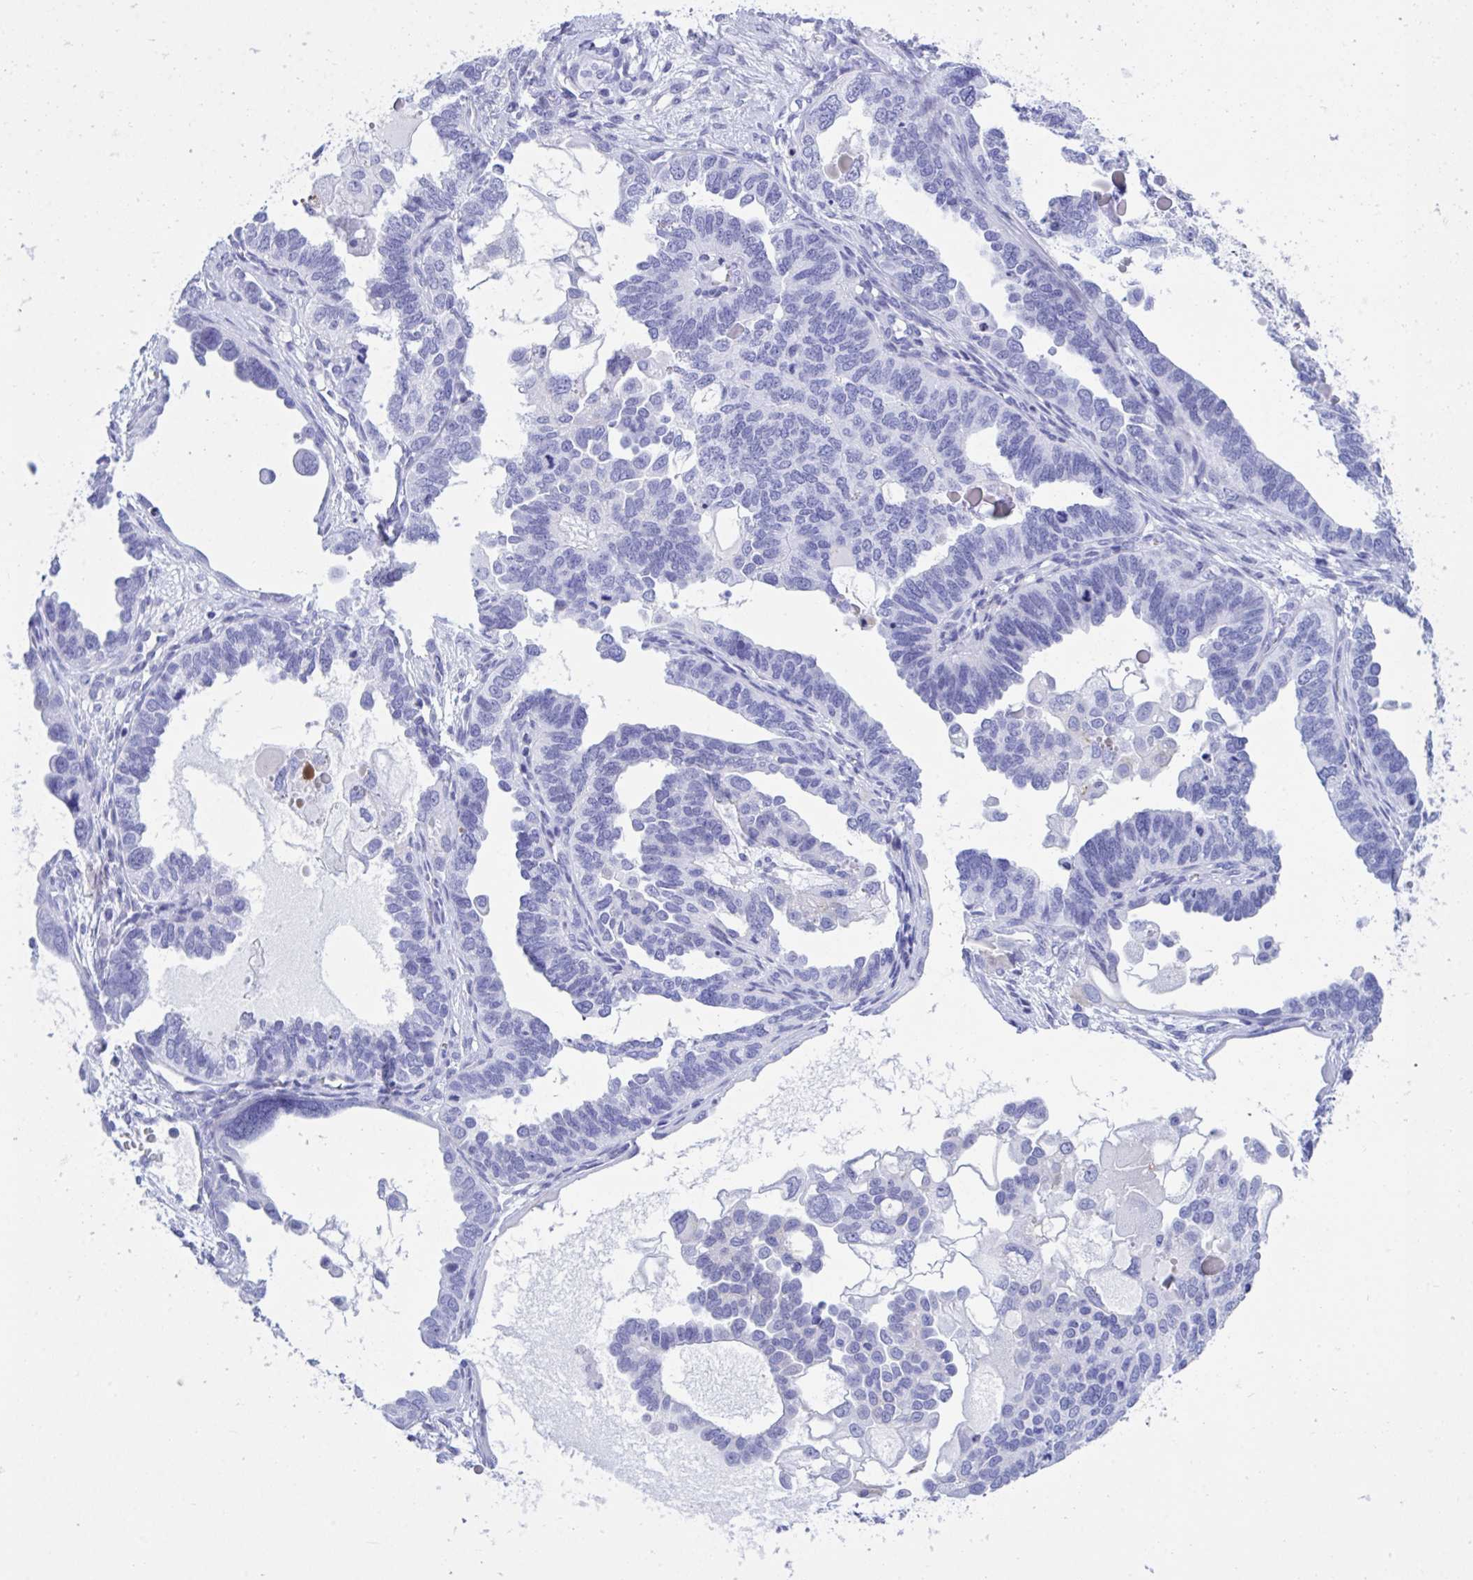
{"staining": {"intensity": "negative", "quantity": "none", "location": "none"}, "tissue": "ovarian cancer", "cell_type": "Tumor cells", "image_type": "cancer", "snomed": [{"axis": "morphology", "description": "Cystadenocarcinoma, serous, NOS"}, {"axis": "topography", "description": "Ovary"}], "caption": "Ovarian cancer (serous cystadenocarcinoma) stained for a protein using immunohistochemistry (IHC) shows no positivity tumor cells.", "gene": "BEX5", "patient": {"sex": "female", "age": 51}}